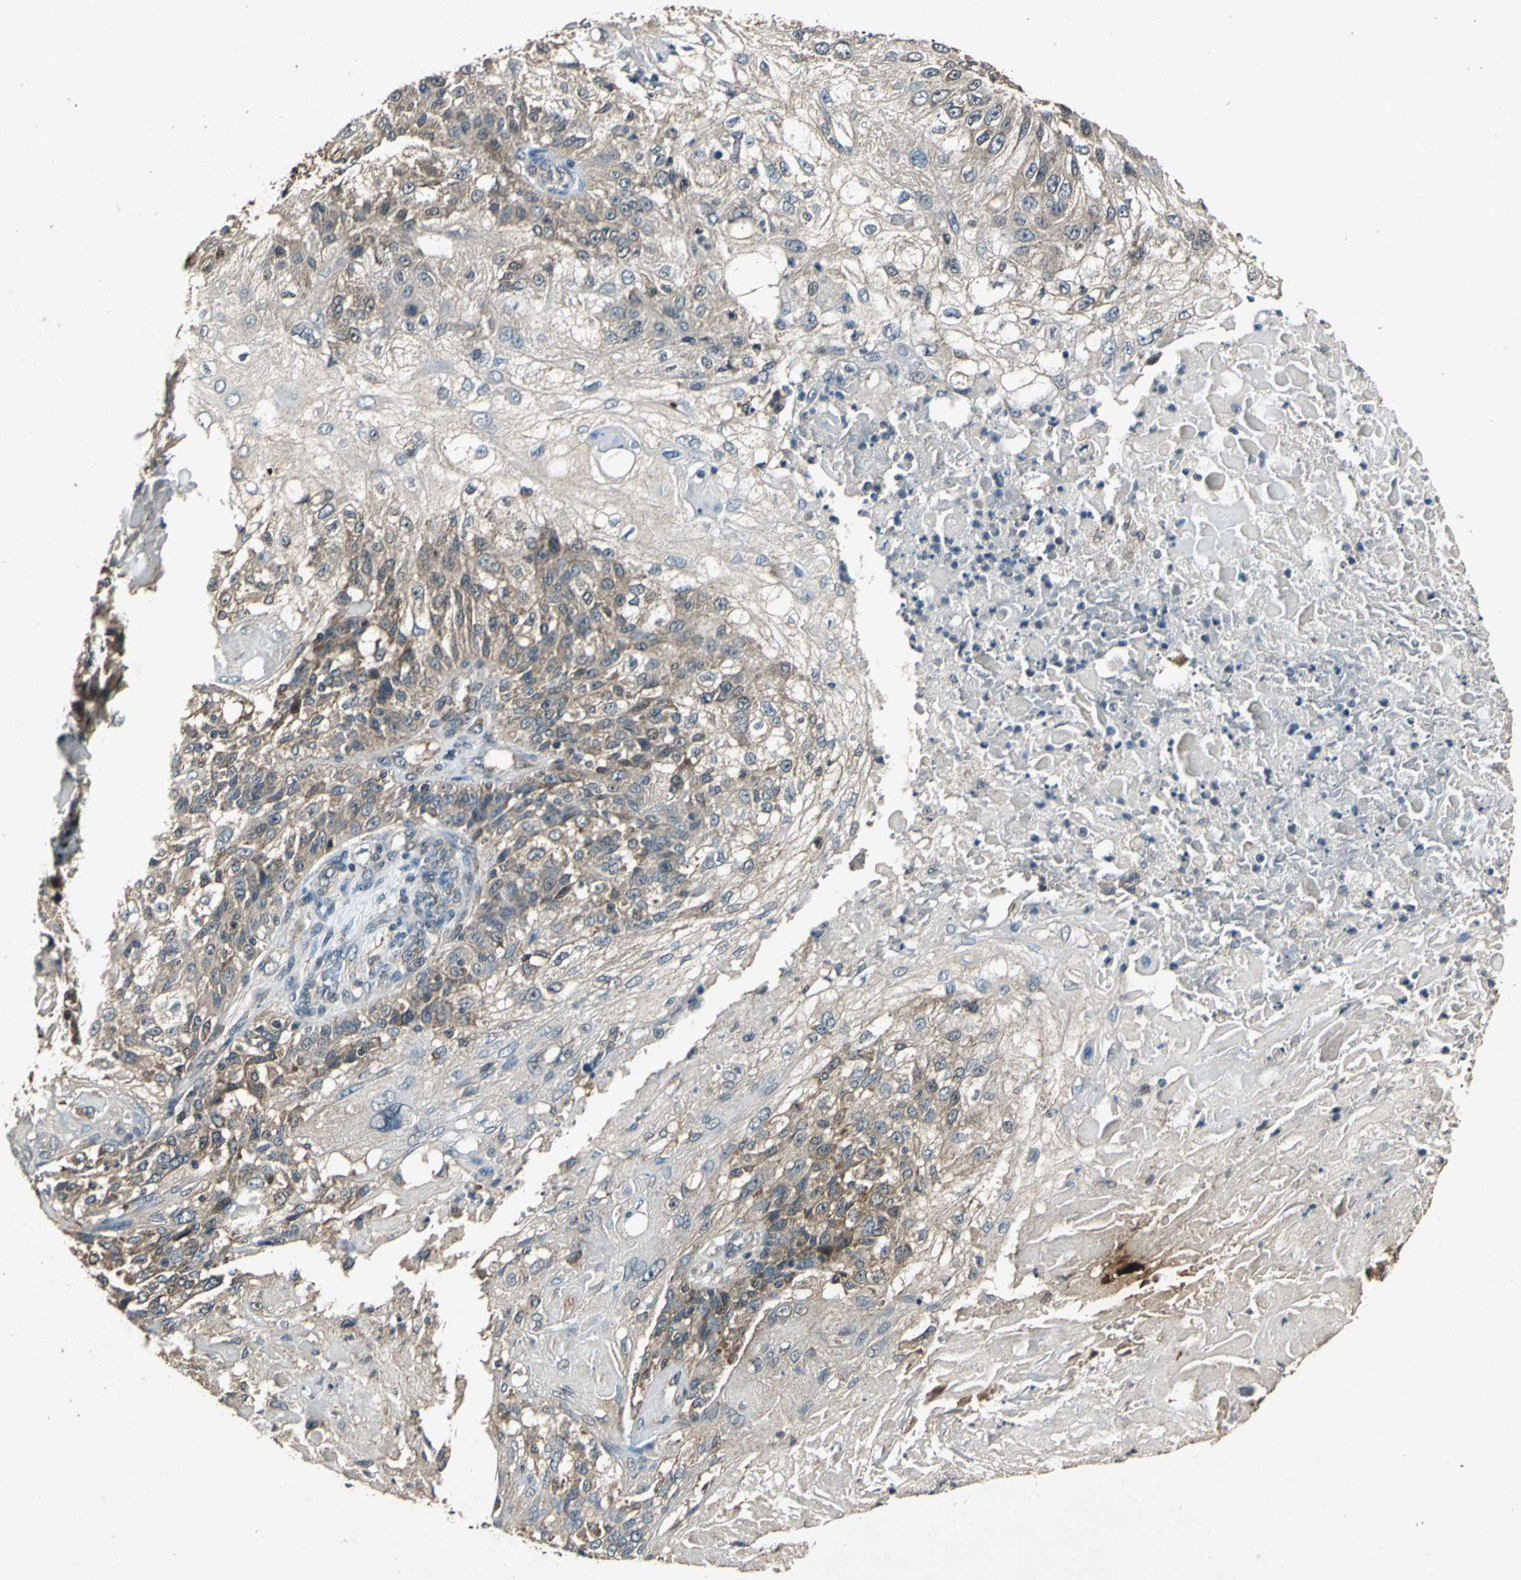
{"staining": {"intensity": "moderate", "quantity": "25%-75%", "location": "cytoplasmic/membranous"}, "tissue": "skin cancer", "cell_type": "Tumor cells", "image_type": "cancer", "snomed": [{"axis": "morphology", "description": "Normal tissue, NOS"}, {"axis": "morphology", "description": "Squamous cell carcinoma, NOS"}, {"axis": "topography", "description": "Skin"}], "caption": "Immunohistochemistry (DAB (3,3'-diaminobenzidine)) staining of skin cancer displays moderate cytoplasmic/membranous protein positivity in about 25%-75% of tumor cells.", "gene": "AHSA1", "patient": {"sex": "female", "age": 83}}